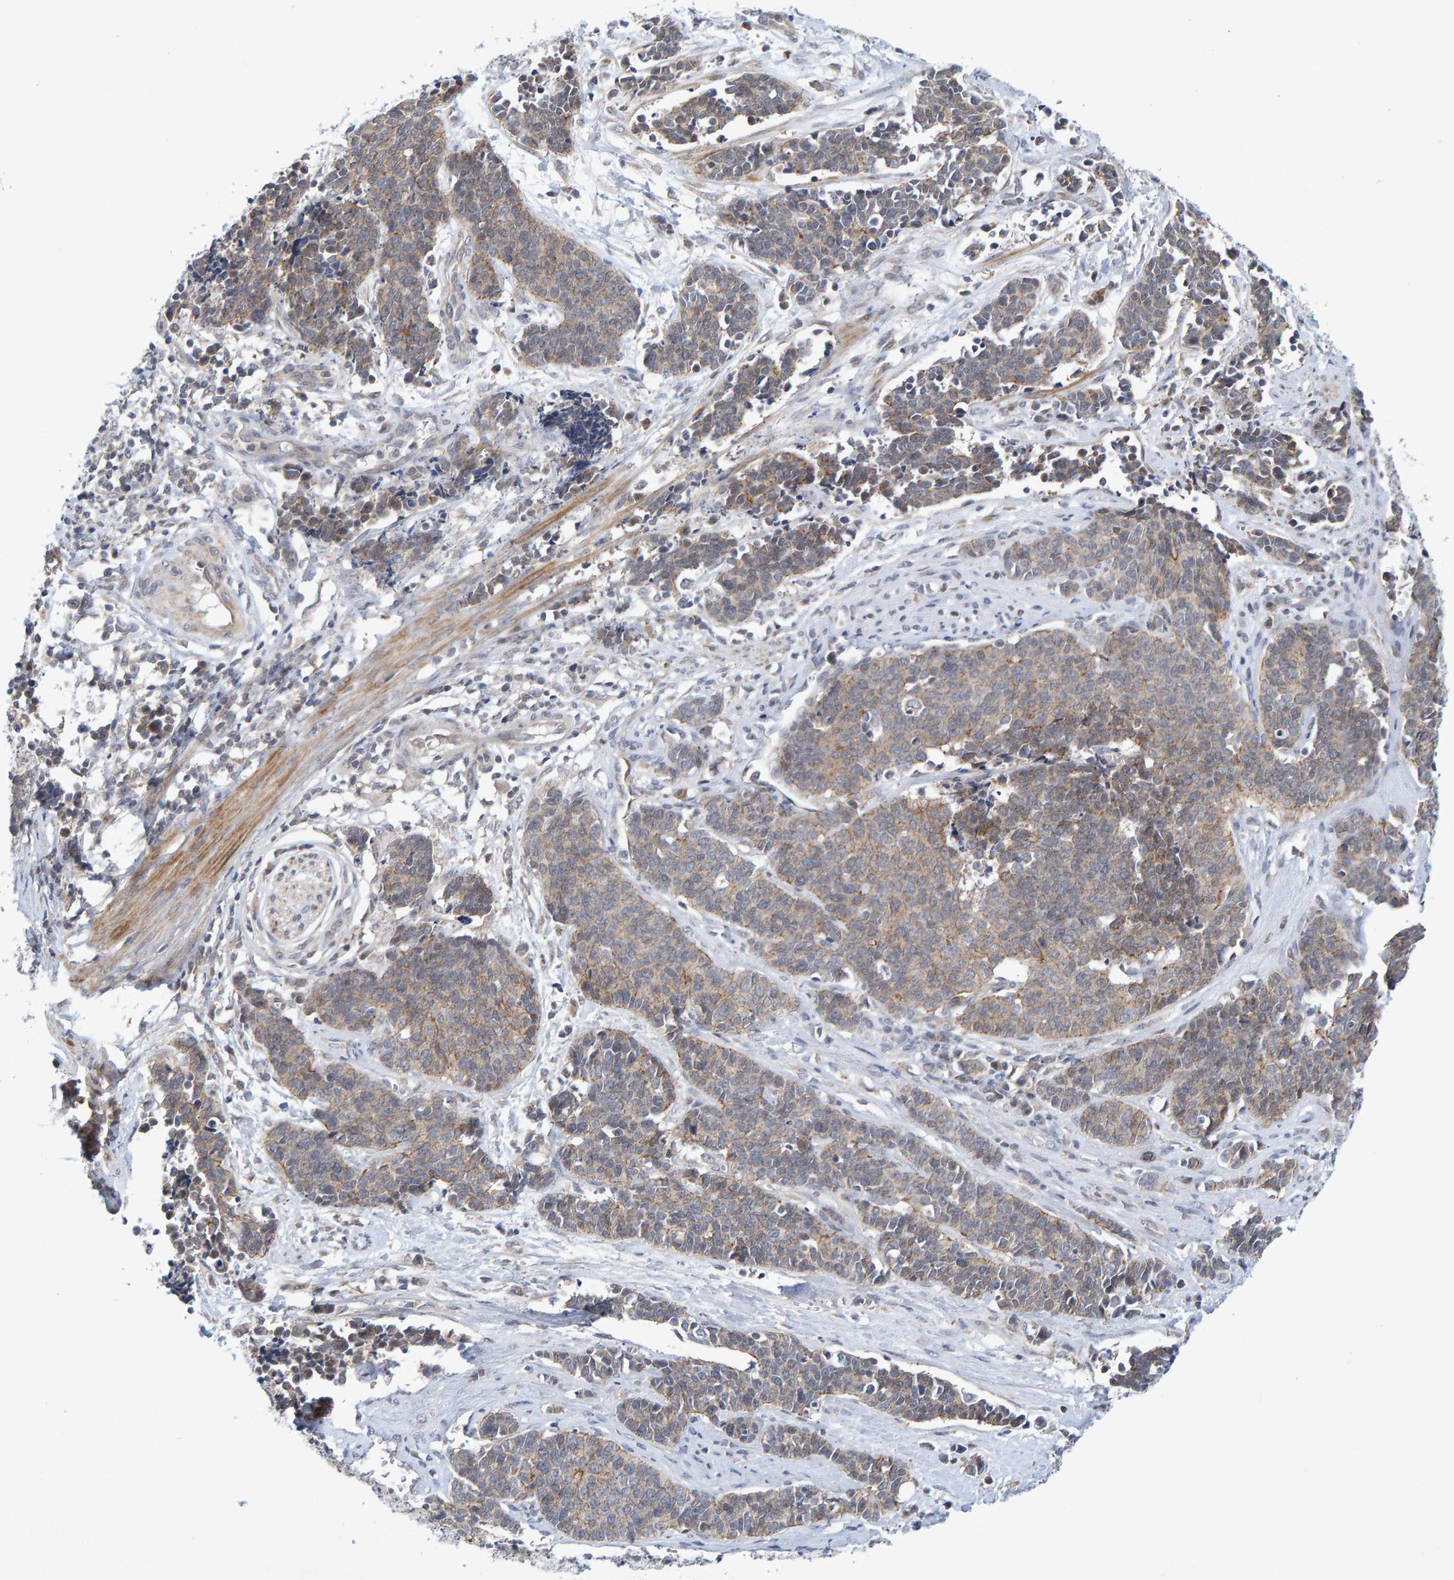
{"staining": {"intensity": "weak", "quantity": ">75%", "location": "cytoplasmic/membranous"}, "tissue": "cervical cancer", "cell_type": "Tumor cells", "image_type": "cancer", "snomed": [{"axis": "morphology", "description": "Squamous cell carcinoma, NOS"}, {"axis": "topography", "description": "Cervix"}], "caption": "IHC (DAB (3,3'-diaminobenzidine)) staining of human cervical cancer (squamous cell carcinoma) displays weak cytoplasmic/membranous protein expression in approximately >75% of tumor cells. (brown staining indicates protein expression, while blue staining denotes nuclei).", "gene": "CDH2", "patient": {"sex": "female", "age": 35}}